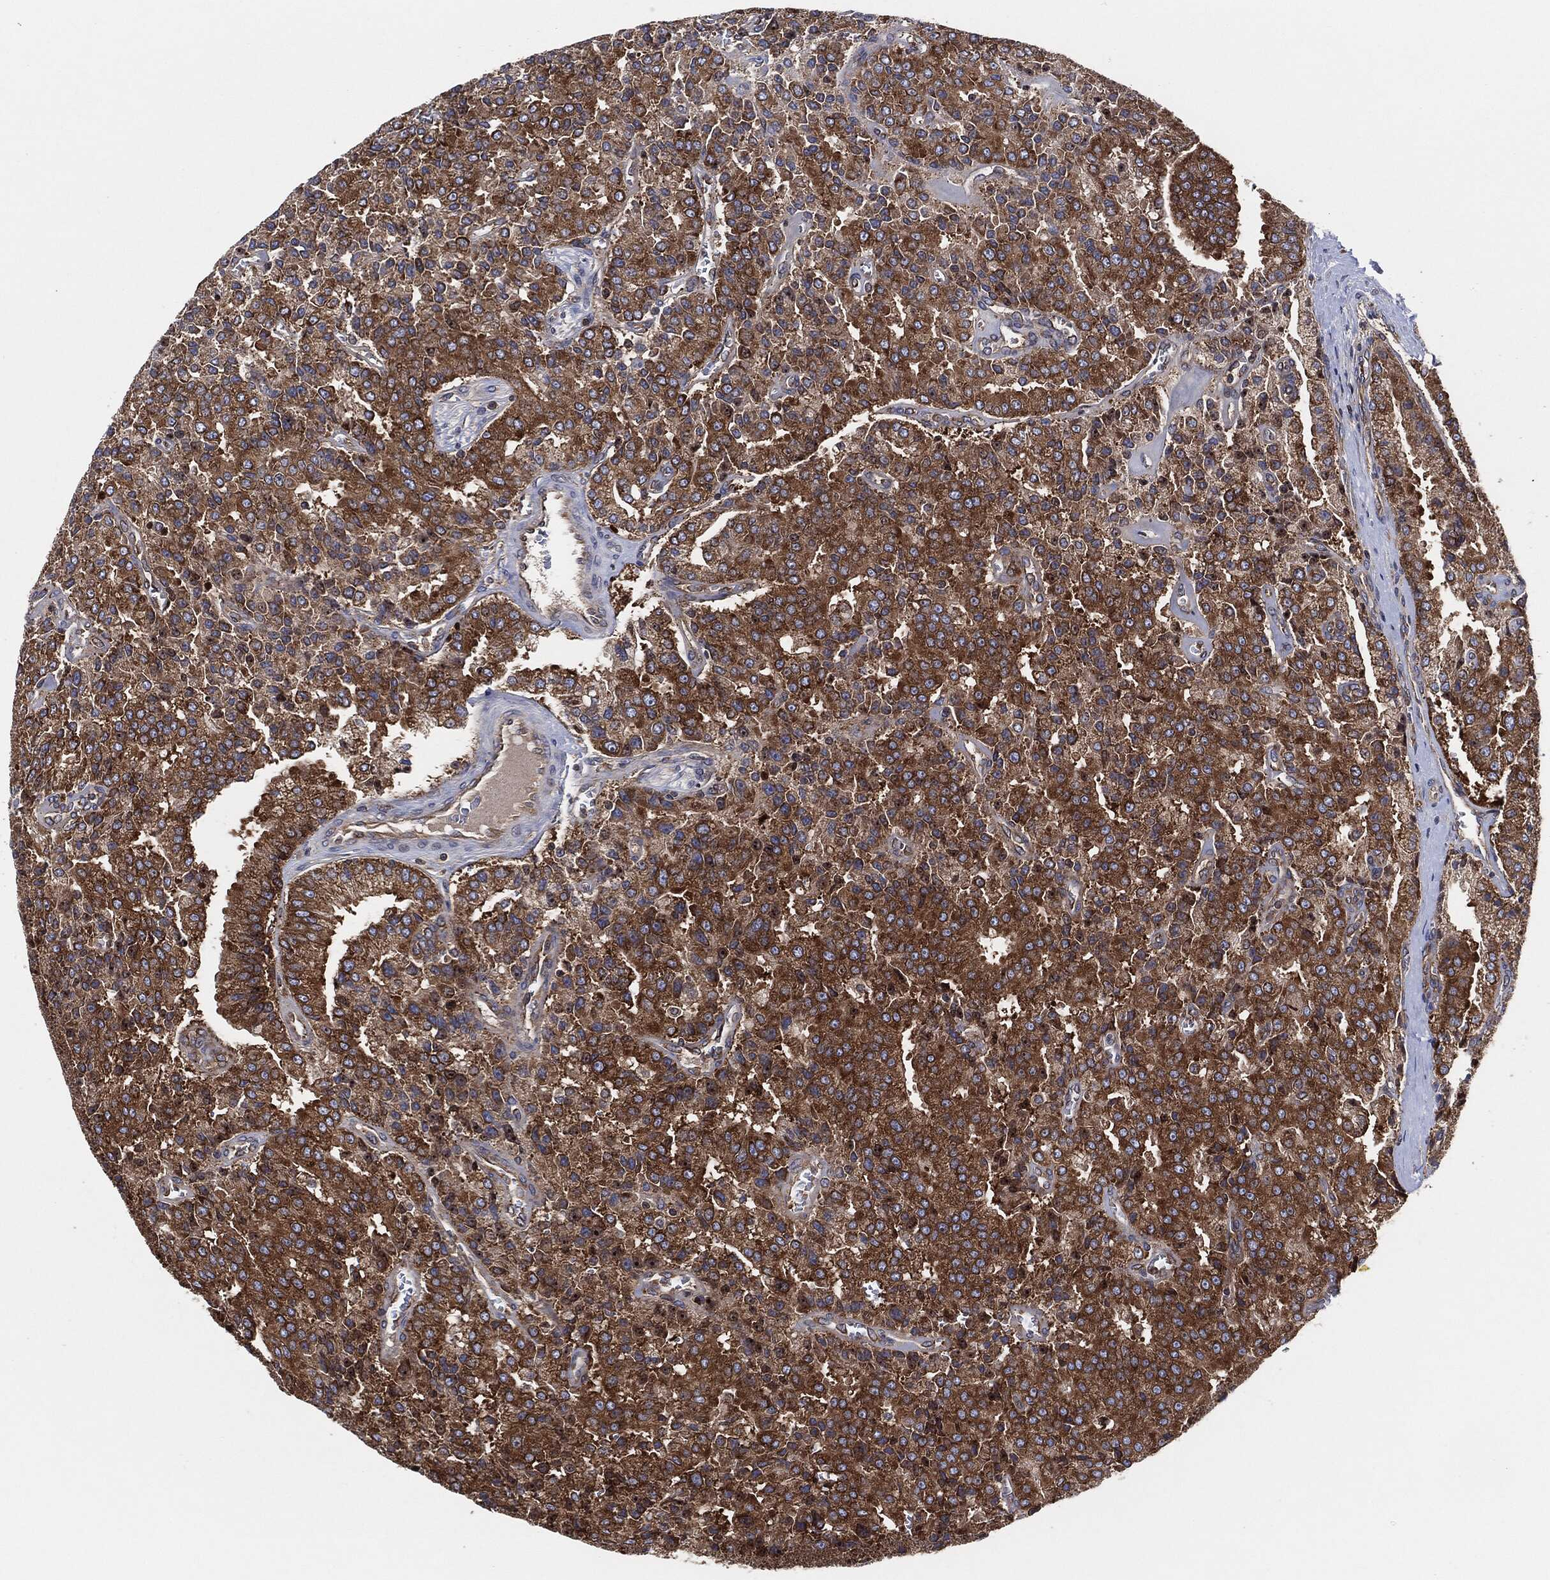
{"staining": {"intensity": "moderate", "quantity": ">75%", "location": "cytoplasmic/membranous"}, "tissue": "prostate cancer", "cell_type": "Tumor cells", "image_type": "cancer", "snomed": [{"axis": "morphology", "description": "Adenocarcinoma, NOS"}, {"axis": "topography", "description": "Prostate and seminal vesicle, NOS"}, {"axis": "topography", "description": "Prostate"}], "caption": "Prostate cancer stained for a protein displays moderate cytoplasmic/membranous positivity in tumor cells. (IHC, brightfield microscopy, high magnification).", "gene": "EIF2S2", "patient": {"sex": "male", "age": 67}}